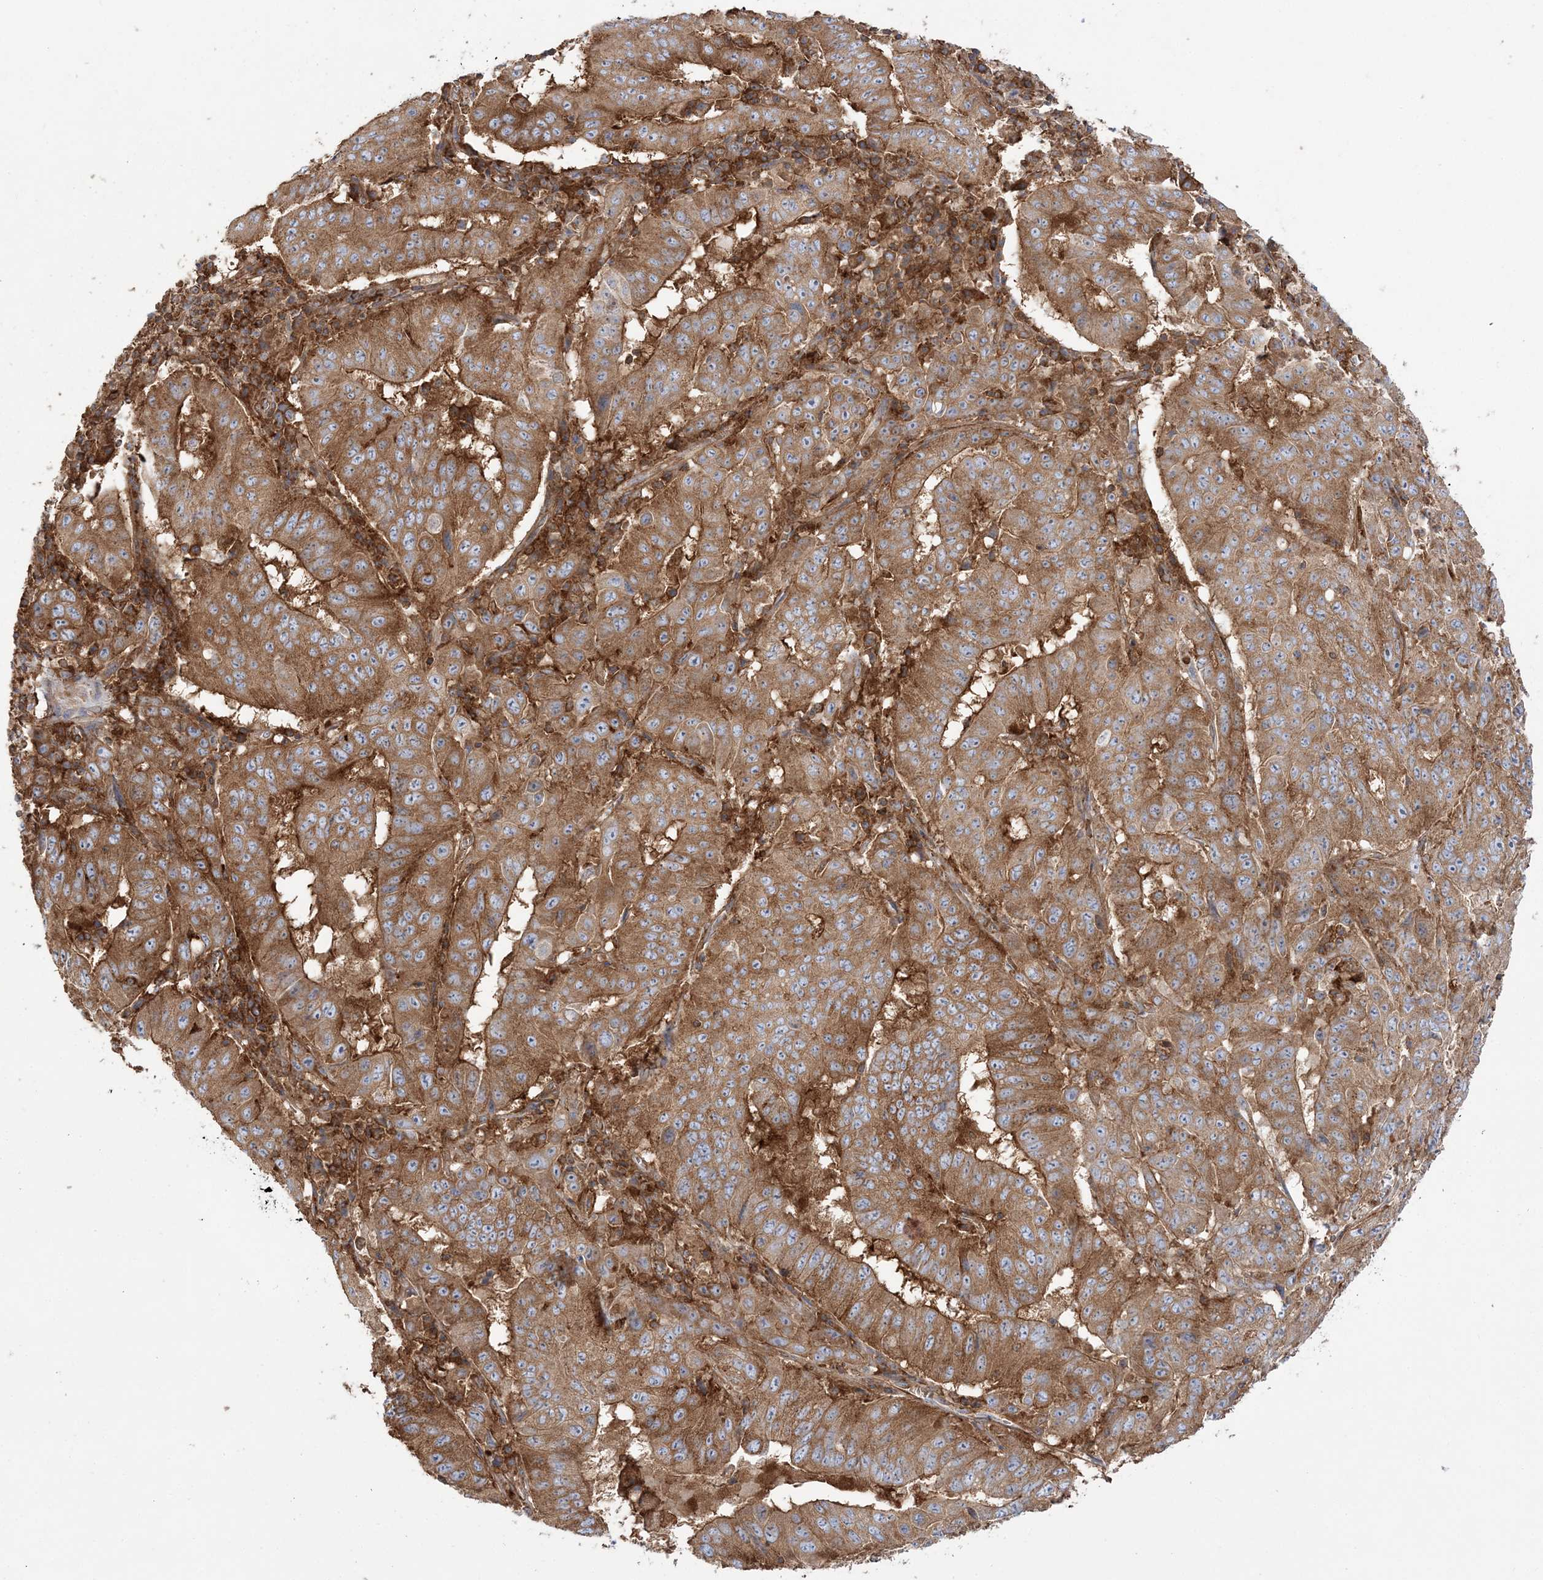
{"staining": {"intensity": "strong", "quantity": ">75%", "location": "cytoplasmic/membranous"}, "tissue": "pancreatic cancer", "cell_type": "Tumor cells", "image_type": "cancer", "snomed": [{"axis": "morphology", "description": "Adenocarcinoma, NOS"}, {"axis": "topography", "description": "Pancreas"}], "caption": "Pancreatic cancer (adenocarcinoma) was stained to show a protein in brown. There is high levels of strong cytoplasmic/membranous positivity in approximately >75% of tumor cells.", "gene": "TBC1D5", "patient": {"sex": "male", "age": 63}}